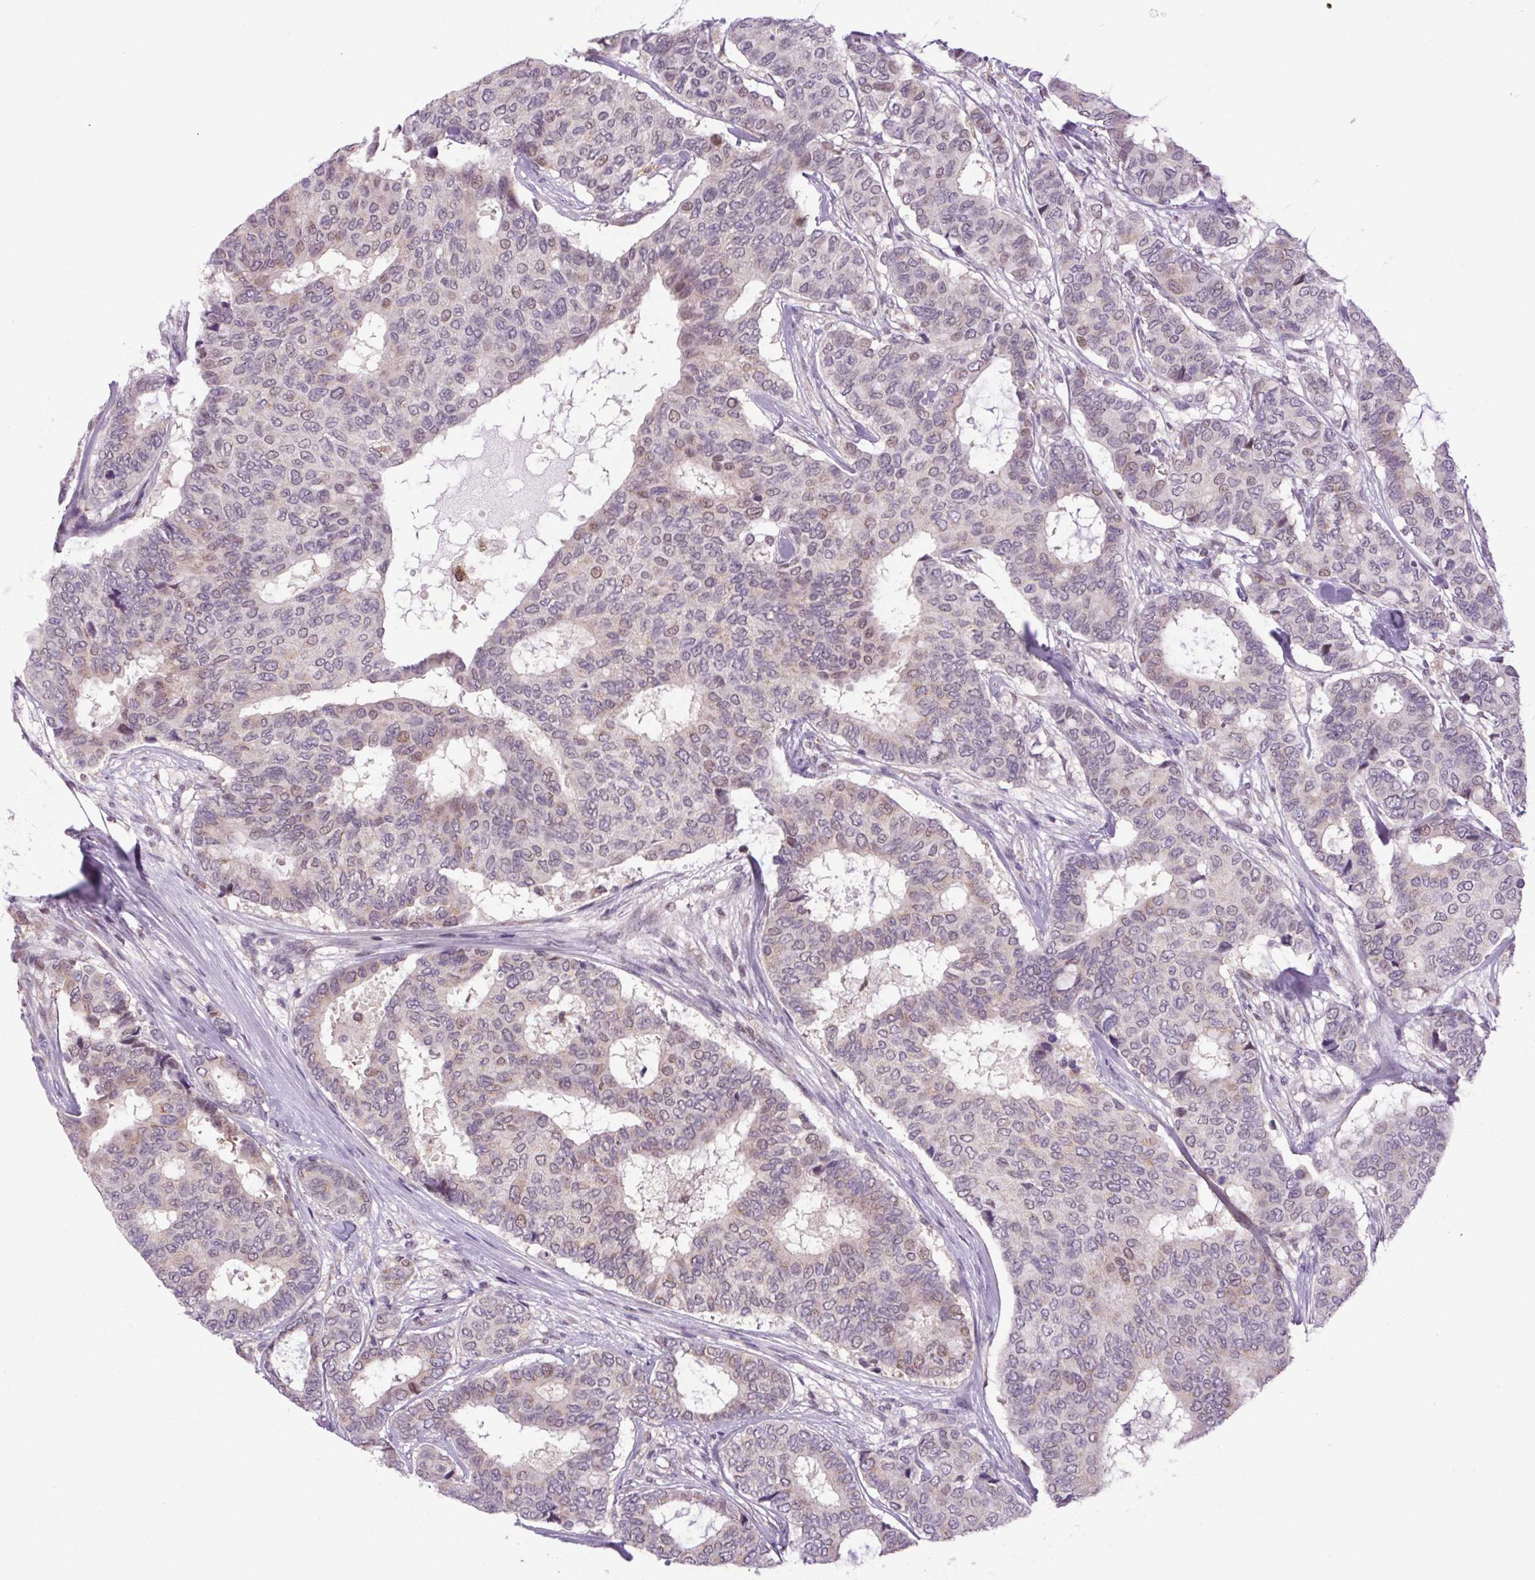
{"staining": {"intensity": "weak", "quantity": "<25%", "location": "cytoplasmic/membranous,nuclear"}, "tissue": "breast cancer", "cell_type": "Tumor cells", "image_type": "cancer", "snomed": [{"axis": "morphology", "description": "Duct carcinoma"}, {"axis": "topography", "description": "Breast"}], "caption": "Tumor cells show no significant staining in breast cancer (infiltrating ductal carcinoma).", "gene": "AKR1E2", "patient": {"sex": "female", "age": 75}}